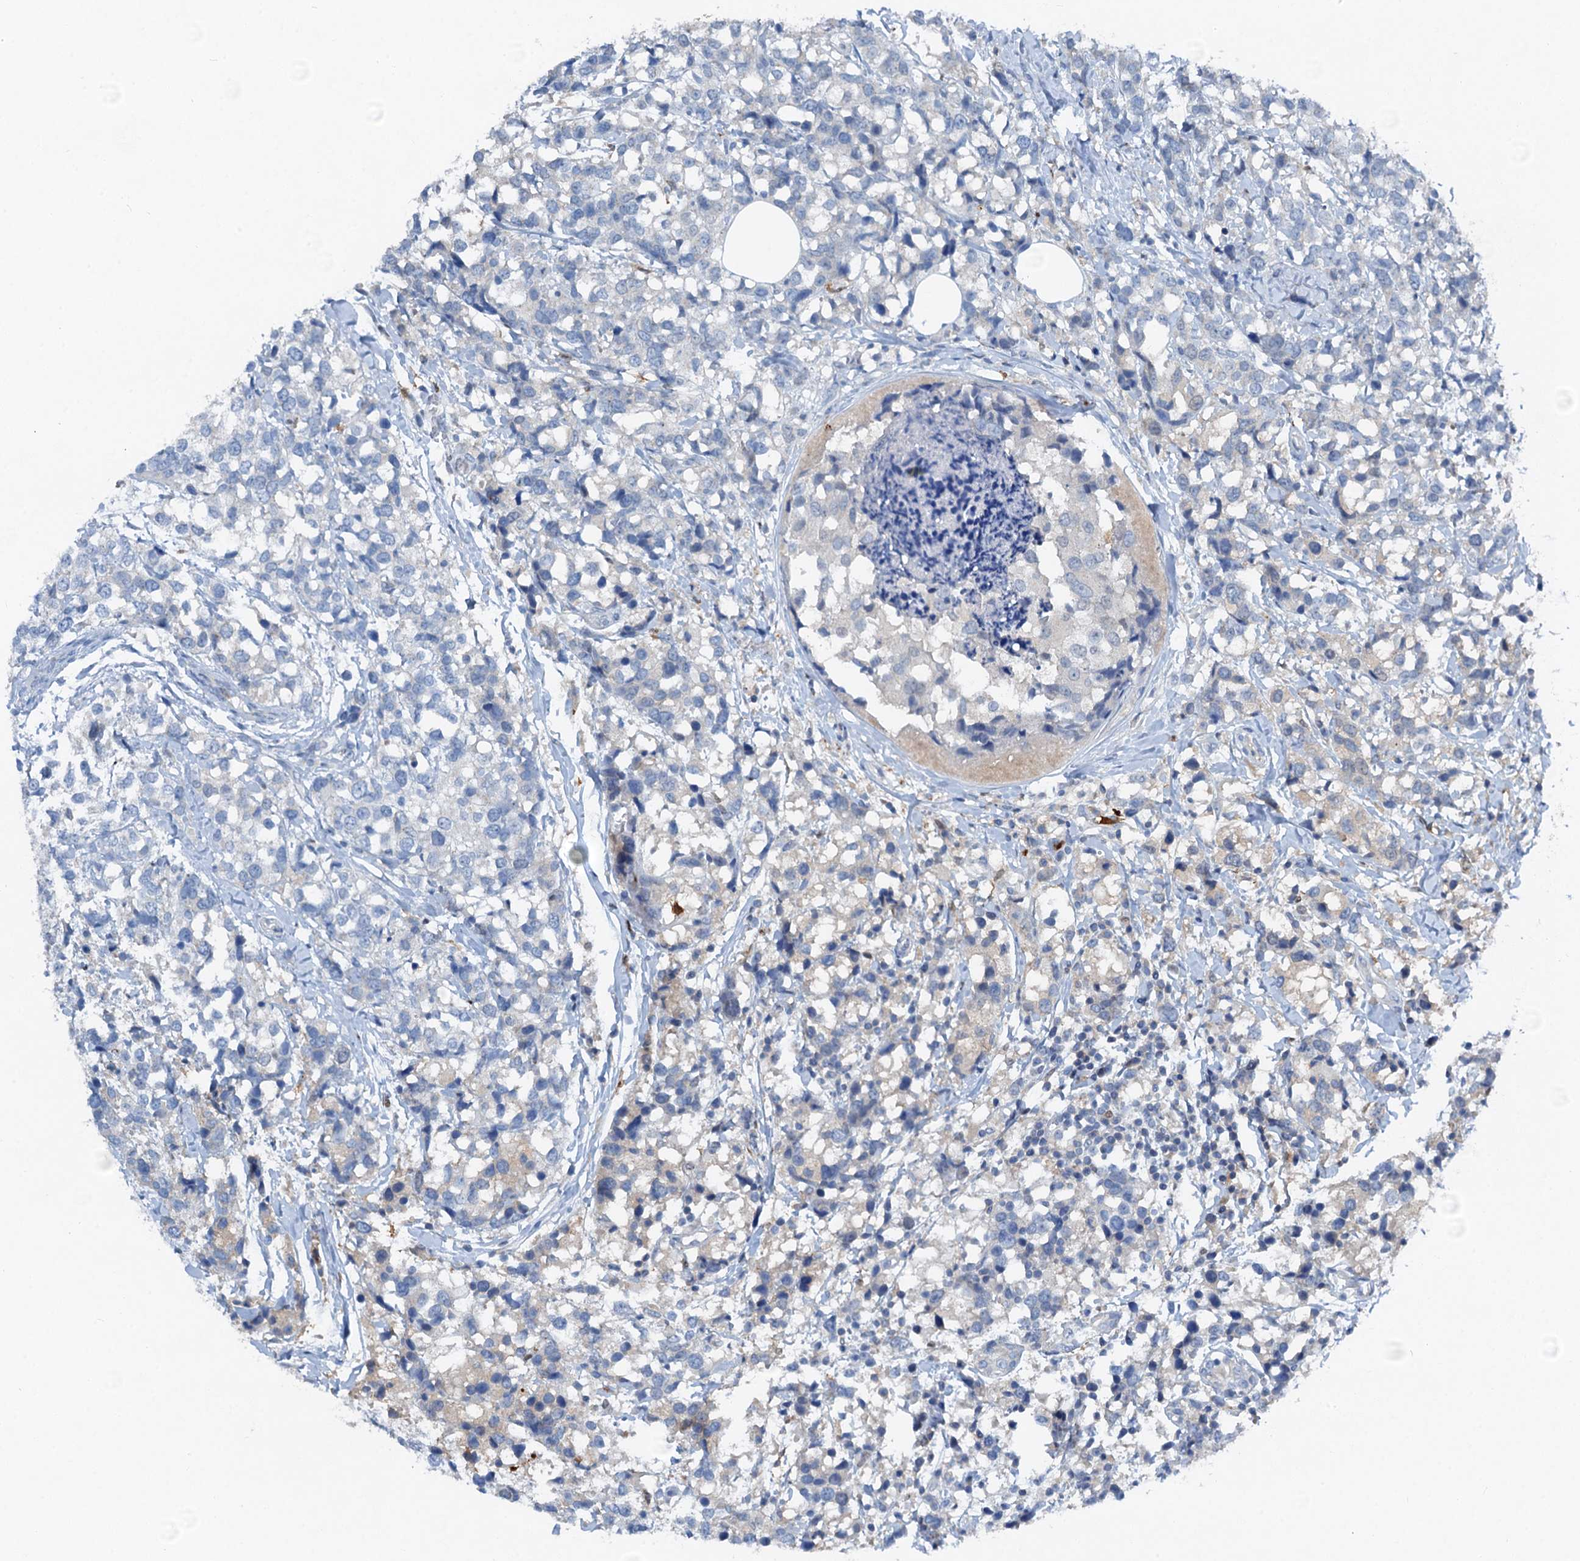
{"staining": {"intensity": "negative", "quantity": "none", "location": "none"}, "tissue": "breast cancer", "cell_type": "Tumor cells", "image_type": "cancer", "snomed": [{"axis": "morphology", "description": "Lobular carcinoma"}, {"axis": "topography", "description": "Breast"}], "caption": "Tumor cells show no significant protein staining in breast cancer.", "gene": "OTOA", "patient": {"sex": "female", "age": 59}}